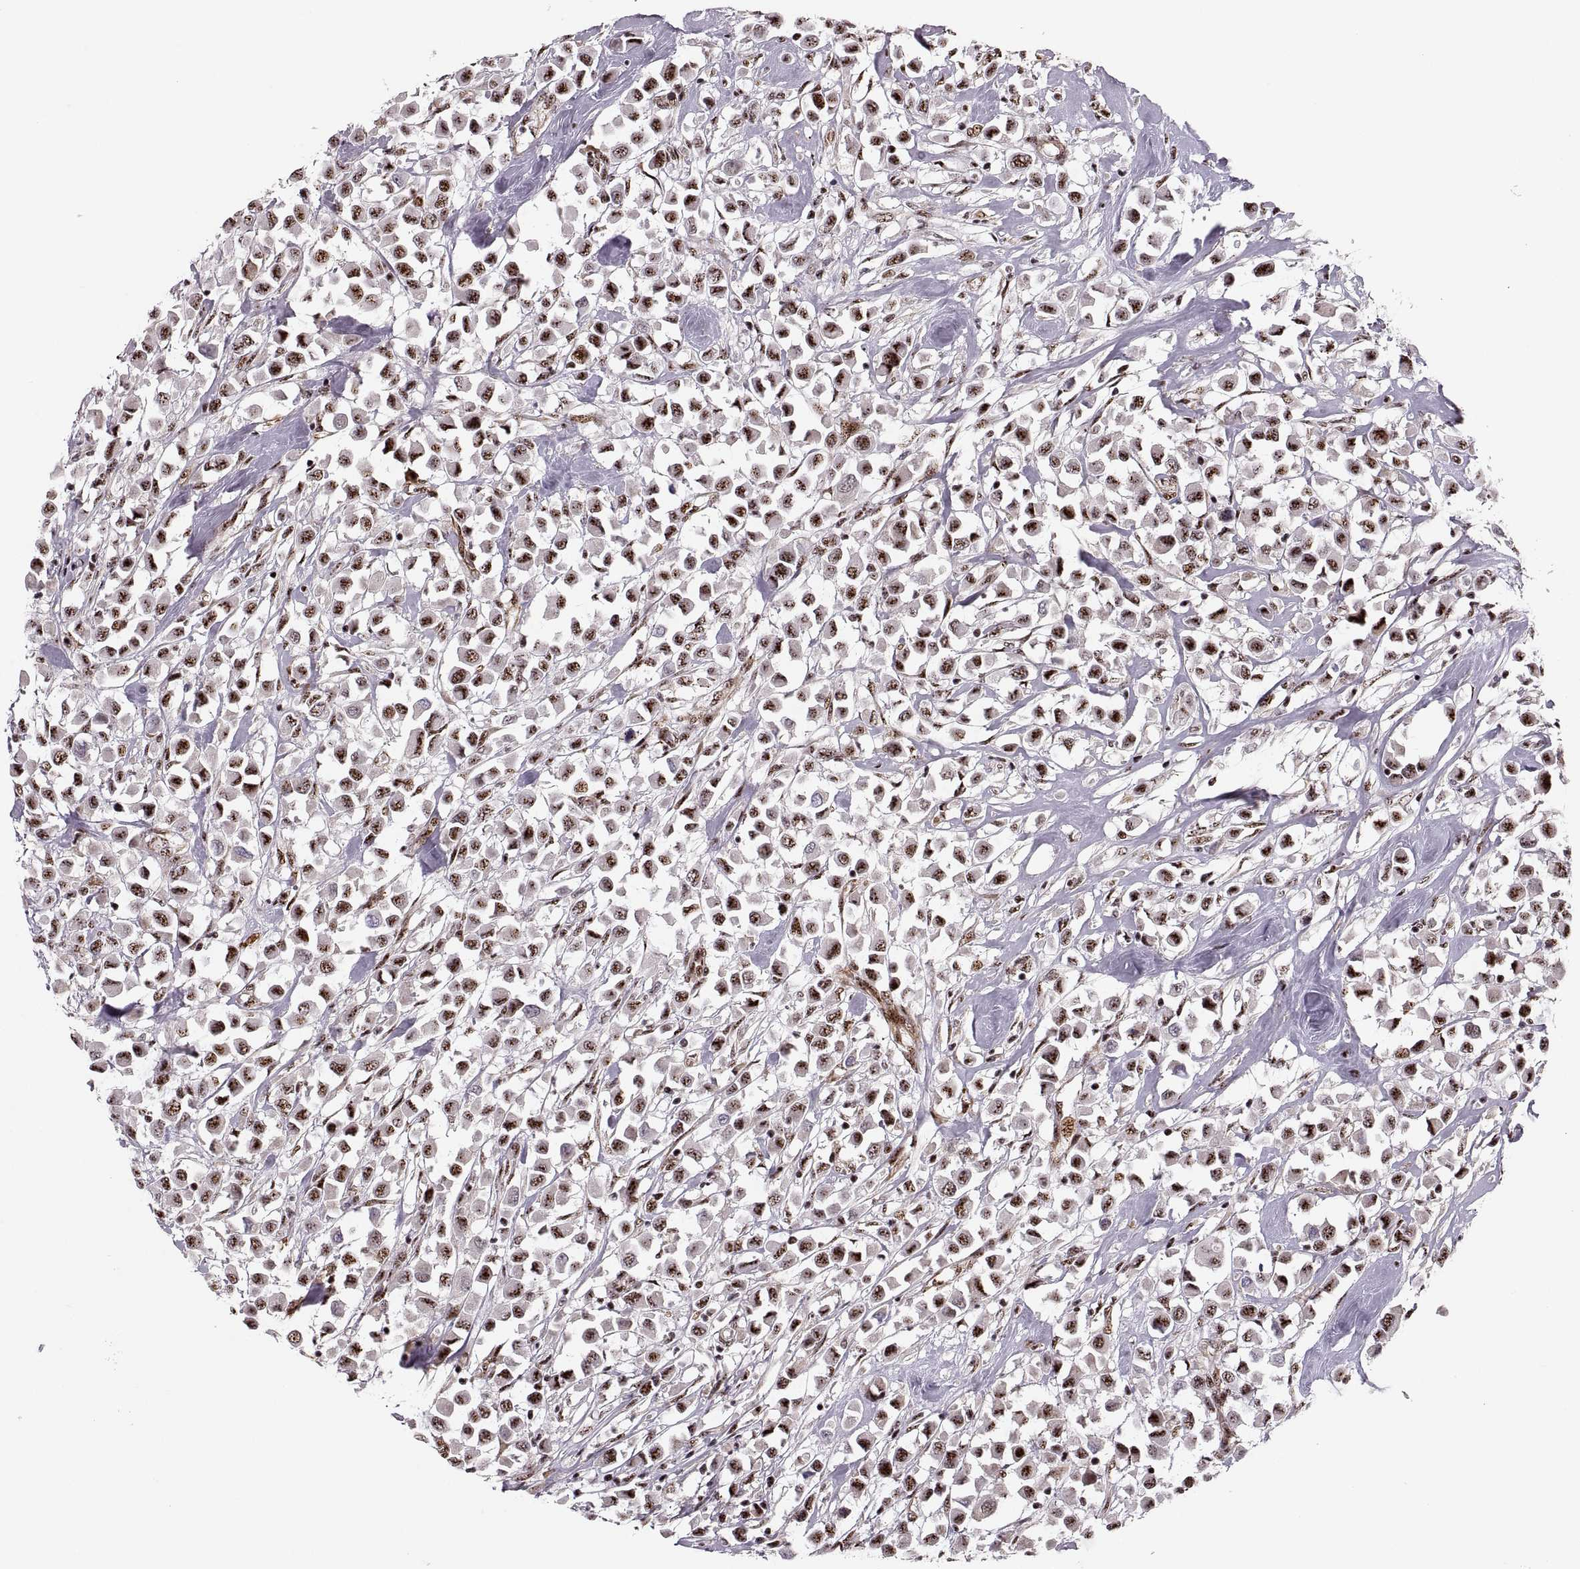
{"staining": {"intensity": "strong", "quantity": ">75%", "location": "nuclear"}, "tissue": "breast cancer", "cell_type": "Tumor cells", "image_type": "cancer", "snomed": [{"axis": "morphology", "description": "Duct carcinoma"}, {"axis": "topography", "description": "Breast"}], "caption": "Human breast cancer (invasive ductal carcinoma) stained for a protein (brown) demonstrates strong nuclear positive positivity in about >75% of tumor cells.", "gene": "ZCCHC17", "patient": {"sex": "female", "age": 61}}